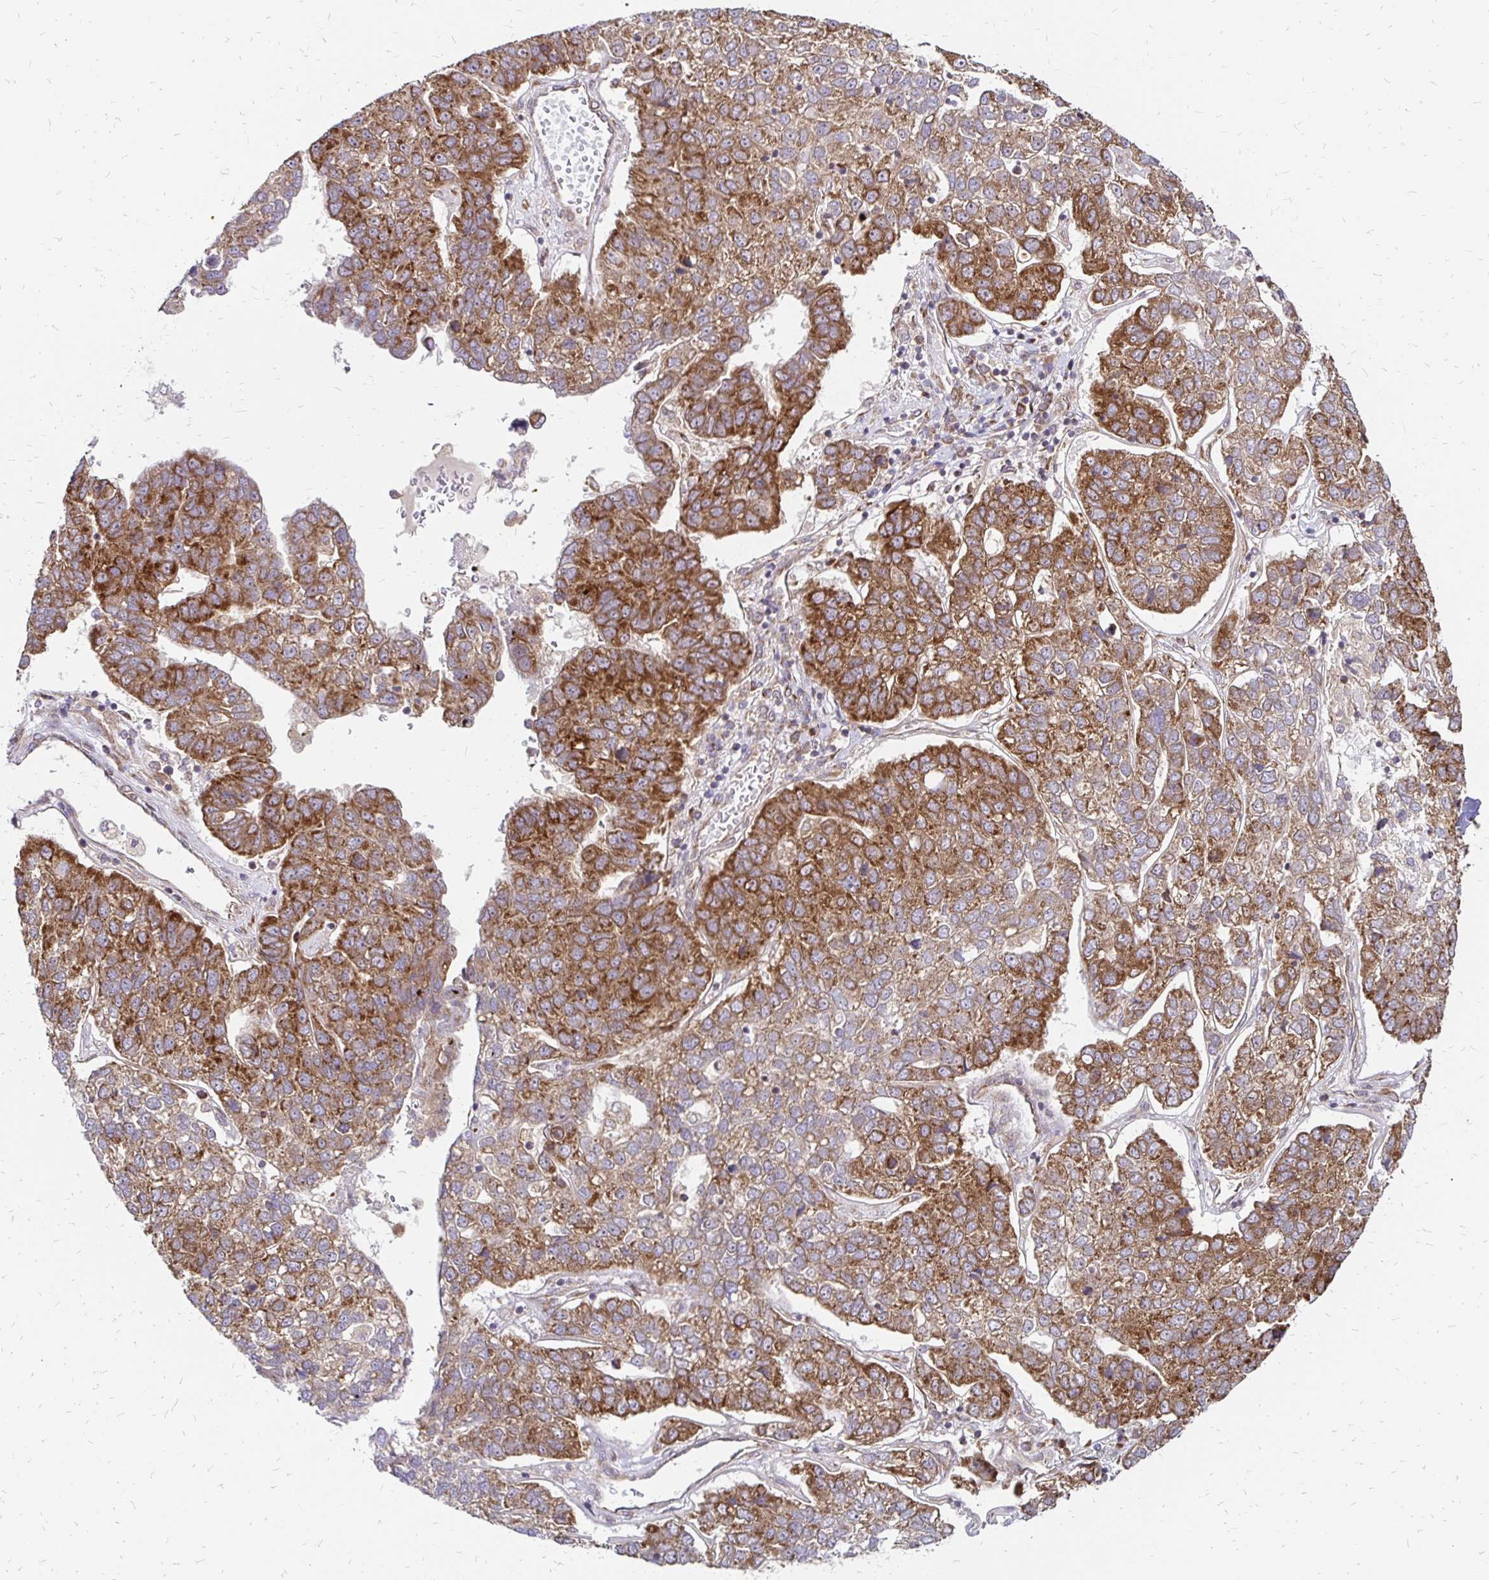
{"staining": {"intensity": "moderate", "quantity": ">75%", "location": "cytoplasmic/membranous"}, "tissue": "pancreatic cancer", "cell_type": "Tumor cells", "image_type": "cancer", "snomed": [{"axis": "morphology", "description": "Adenocarcinoma, NOS"}, {"axis": "topography", "description": "Pancreas"}], "caption": "Immunohistochemistry micrograph of neoplastic tissue: pancreatic cancer stained using immunohistochemistry (IHC) exhibits medium levels of moderate protein expression localized specifically in the cytoplasmic/membranous of tumor cells, appearing as a cytoplasmic/membranous brown color.", "gene": "ZW10", "patient": {"sex": "female", "age": 61}}